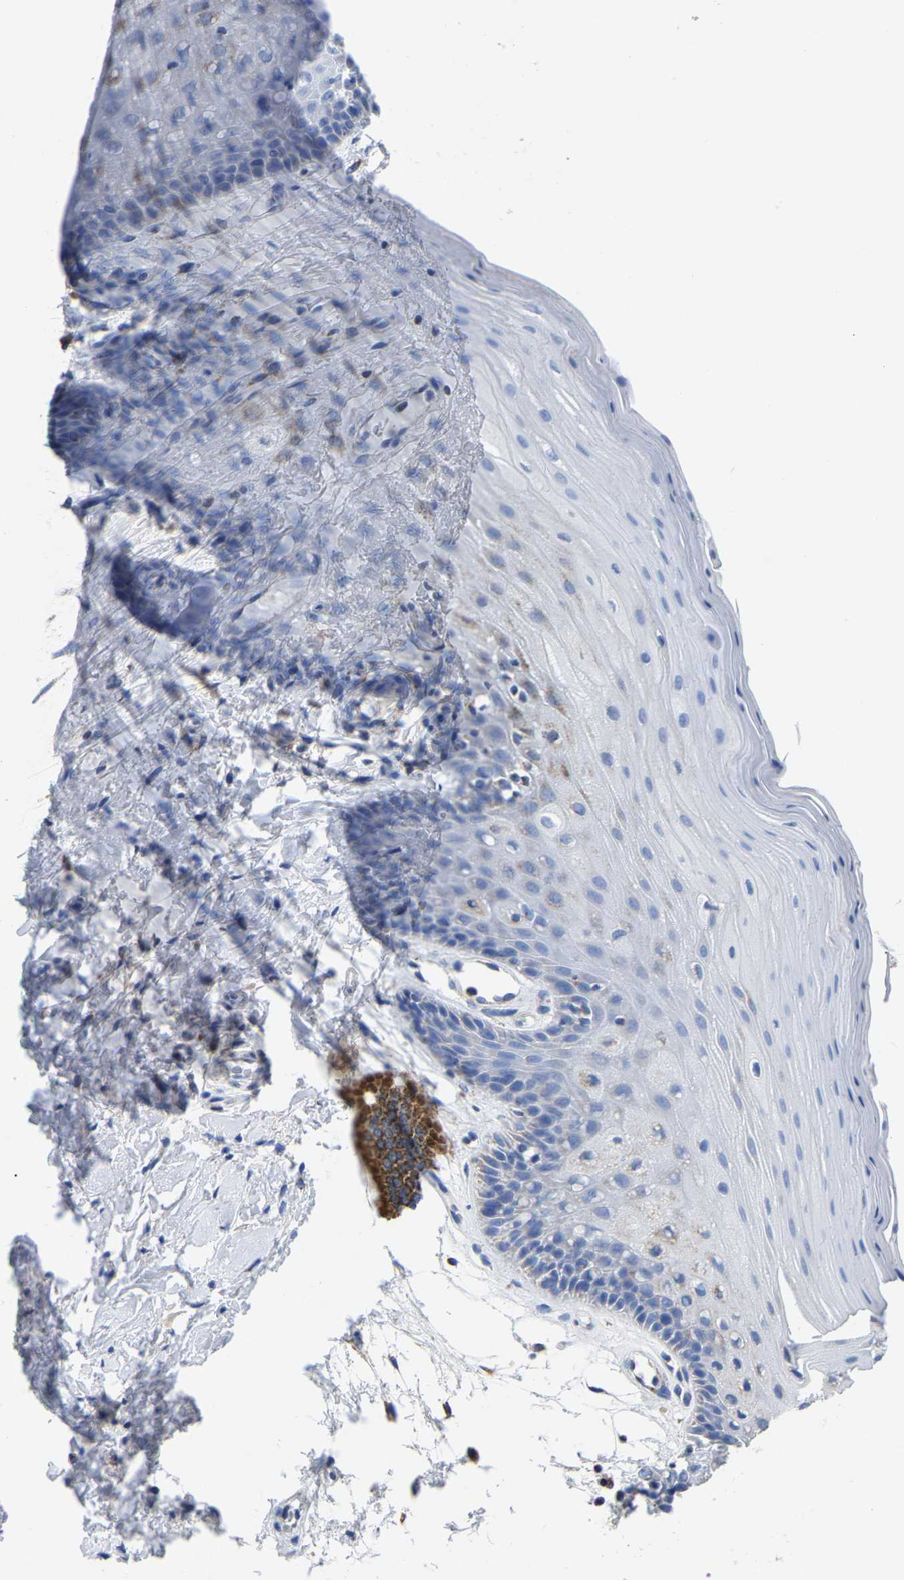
{"staining": {"intensity": "negative", "quantity": "none", "location": "none"}, "tissue": "oral mucosa", "cell_type": "Squamous epithelial cells", "image_type": "normal", "snomed": [{"axis": "morphology", "description": "Normal tissue, NOS"}, {"axis": "morphology", "description": "Squamous cell carcinoma, NOS"}, {"axis": "topography", "description": "Oral tissue"}, {"axis": "topography", "description": "Head-Neck"}], "caption": "DAB (3,3'-diaminobenzidine) immunohistochemical staining of benign oral mucosa displays no significant expression in squamous epithelial cells. (Stains: DAB (3,3'-diaminobenzidine) immunohistochemistry with hematoxylin counter stain, Microscopy: brightfield microscopy at high magnification).", "gene": "ETFA", "patient": {"sex": "male", "age": 71}}